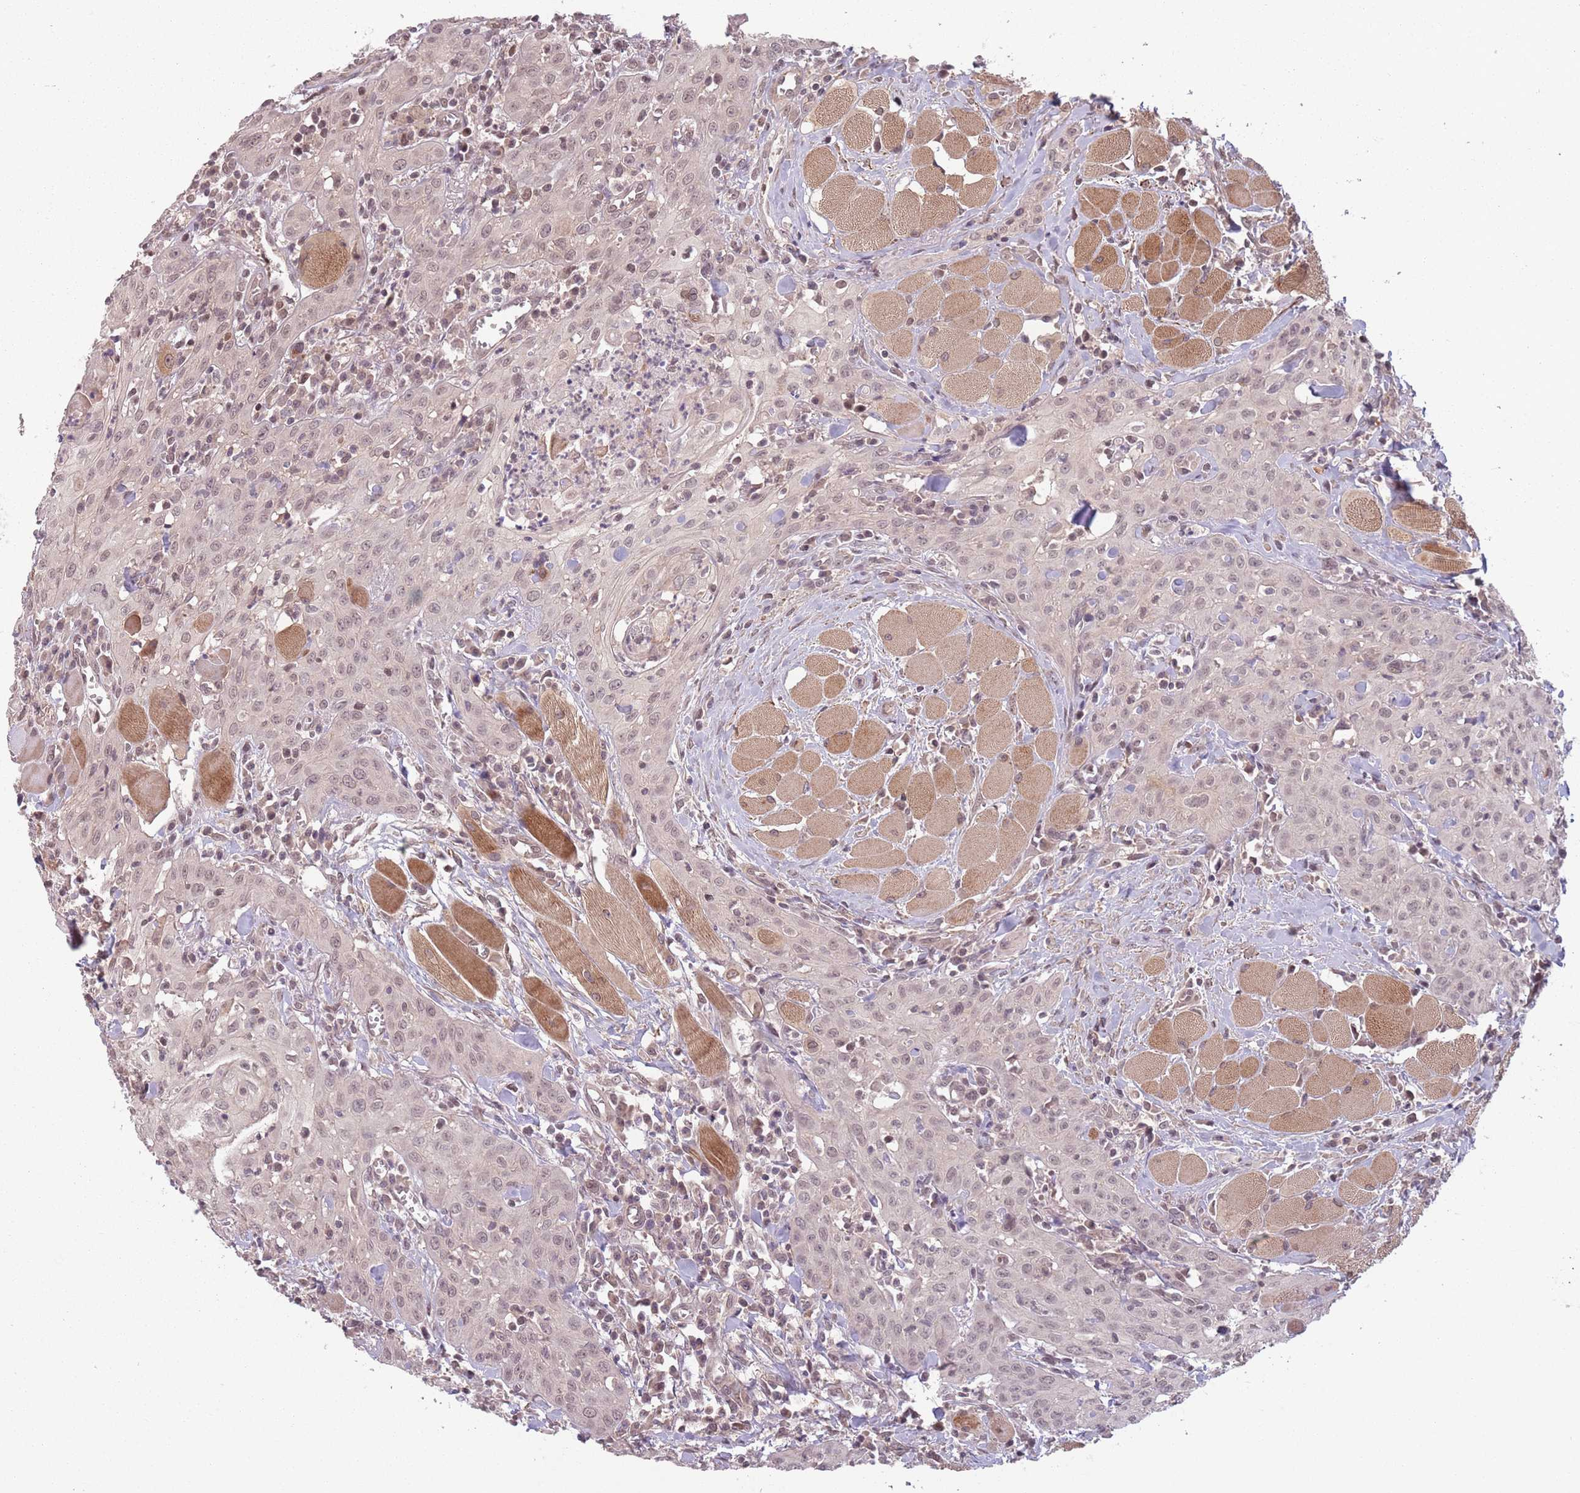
{"staining": {"intensity": "weak", "quantity": ">75%", "location": "nuclear"}, "tissue": "head and neck cancer", "cell_type": "Tumor cells", "image_type": "cancer", "snomed": [{"axis": "morphology", "description": "Squamous cell carcinoma, NOS"}, {"axis": "topography", "description": "Oral tissue"}, {"axis": "topography", "description": "Head-Neck"}], "caption": "An IHC micrograph of neoplastic tissue is shown. Protein staining in brown shows weak nuclear positivity in head and neck squamous cell carcinoma within tumor cells.", "gene": "CCDC154", "patient": {"sex": "female", "age": 70}}